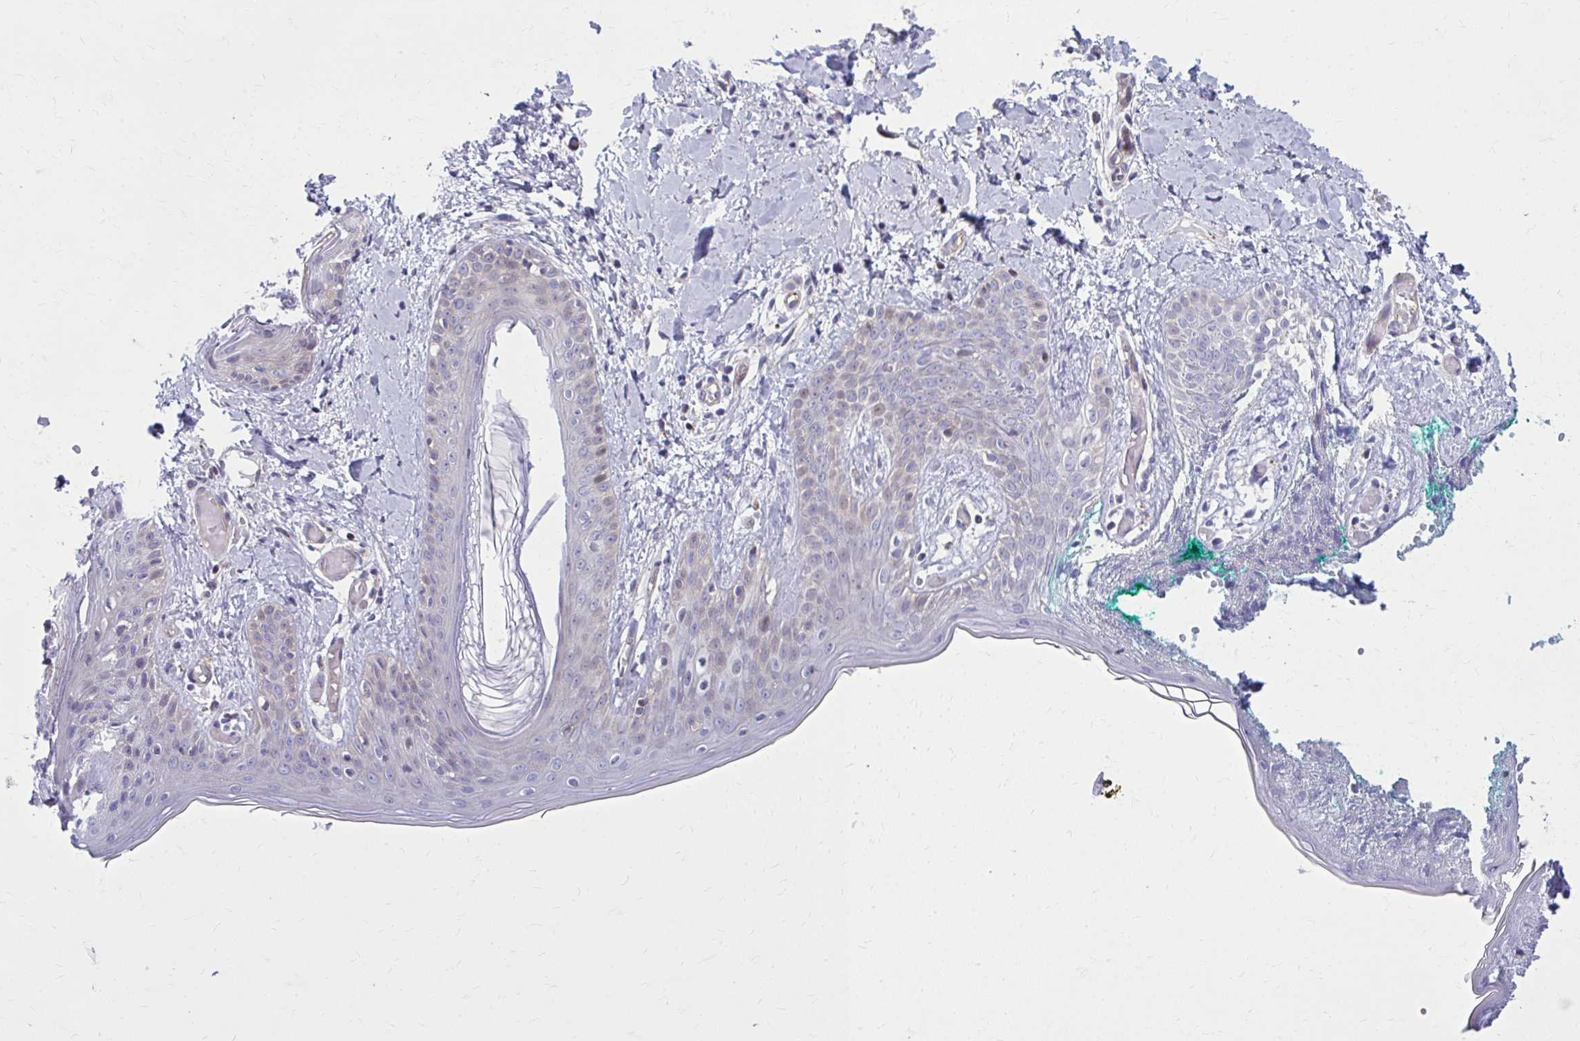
{"staining": {"intensity": "negative", "quantity": "none", "location": "none"}, "tissue": "skin", "cell_type": "Fibroblasts", "image_type": "normal", "snomed": [{"axis": "morphology", "description": "Normal tissue, NOS"}, {"axis": "topography", "description": "Skin"}], "caption": "Immunohistochemistry (IHC) of normal skin displays no expression in fibroblasts. (DAB immunohistochemistry visualized using brightfield microscopy, high magnification).", "gene": "LRRC4B", "patient": {"sex": "male", "age": 16}}